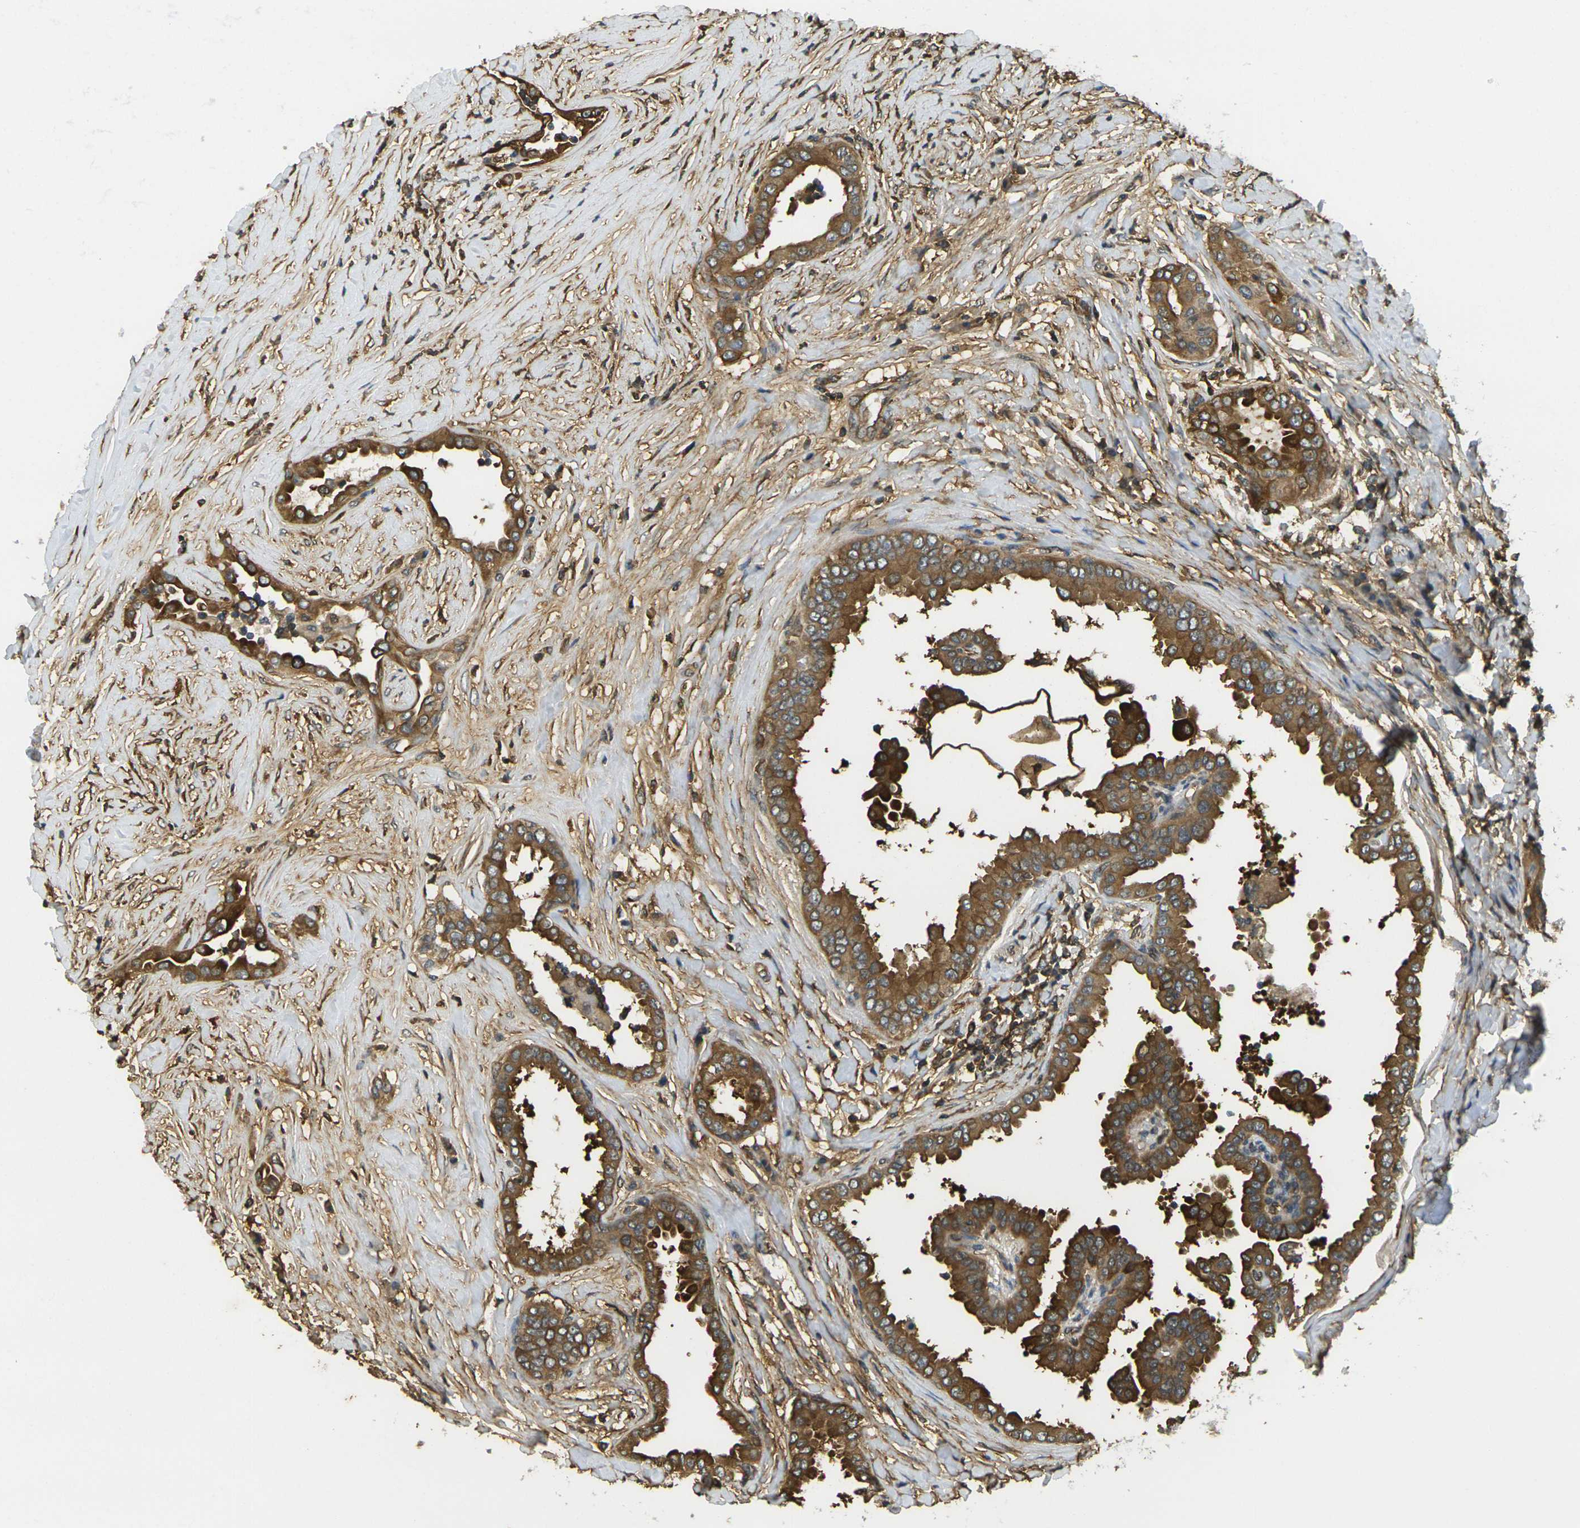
{"staining": {"intensity": "strong", "quantity": ">75%", "location": "cytoplasmic/membranous"}, "tissue": "thyroid cancer", "cell_type": "Tumor cells", "image_type": "cancer", "snomed": [{"axis": "morphology", "description": "Papillary adenocarcinoma, NOS"}, {"axis": "topography", "description": "Thyroid gland"}], "caption": "The immunohistochemical stain shows strong cytoplasmic/membranous staining in tumor cells of thyroid papillary adenocarcinoma tissue. (Stains: DAB in brown, nuclei in blue, Microscopy: brightfield microscopy at high magnification).", "gene": "CAST", "patient": {"sex": "male", "age": 33}}